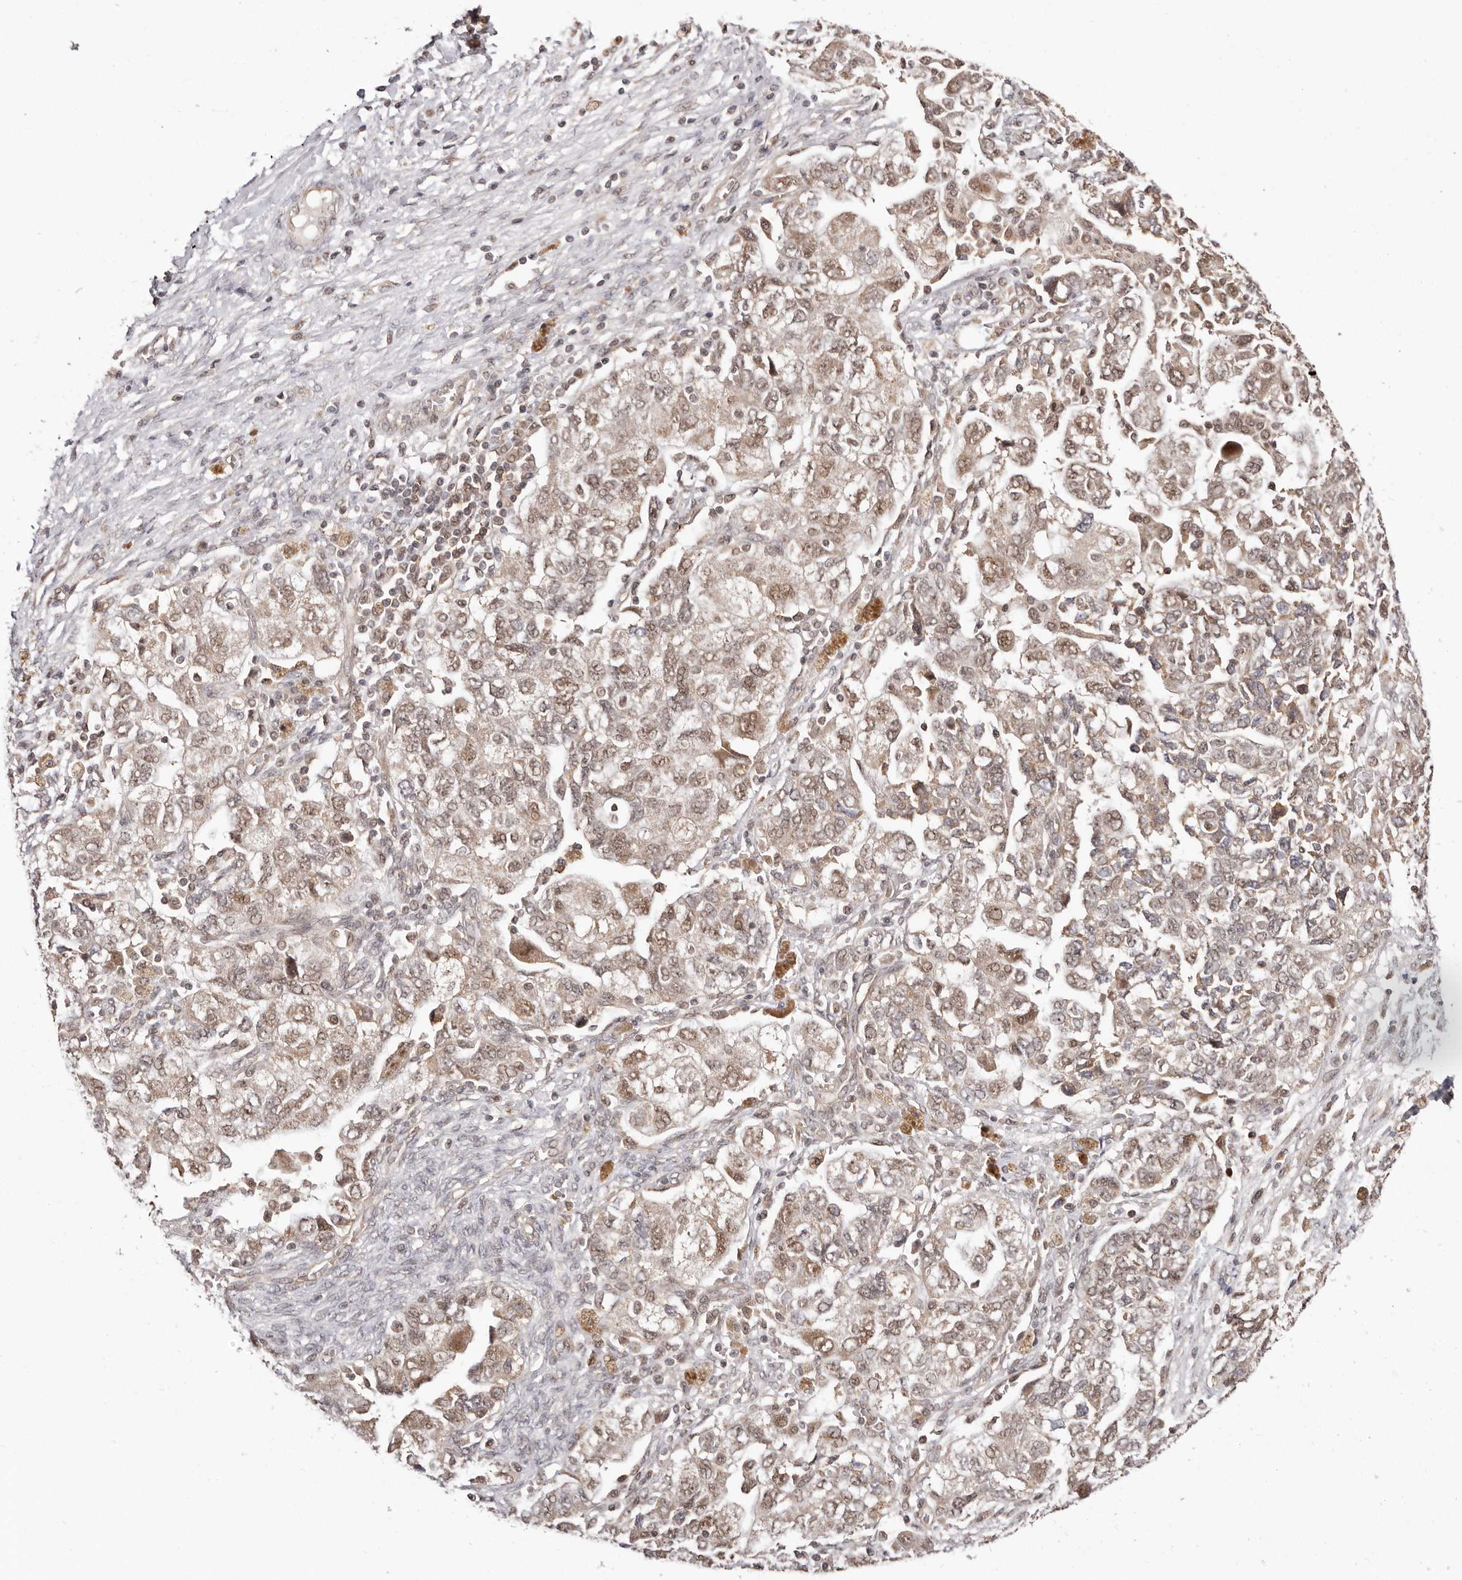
{"staining": {"intensity": "weak", "quantity": ">75%", "location": "cytoplasmic/membranous,nuclear"}, "tissue": "ovarian cancer", "cell_type": "Tumor cells", "image_type": "cancer", "snomed": [{"axis": "morphology", "description": "Carcinoma, NOS"}, {"axis": "morphology", "description": "Cystadenocarcinoma, serous, NOS"}, {"axis": "topography", "description": "Ovary"}], "caption": "Weak cytoplasmic/membranous and nuclear staining for a protein is present in approximately >75% of tumor cells of ovarian cancer (serous cystadenocarcinoma) using IHC.", "gene": "MED8", "patient": {"sex": "female", "age": 69}}